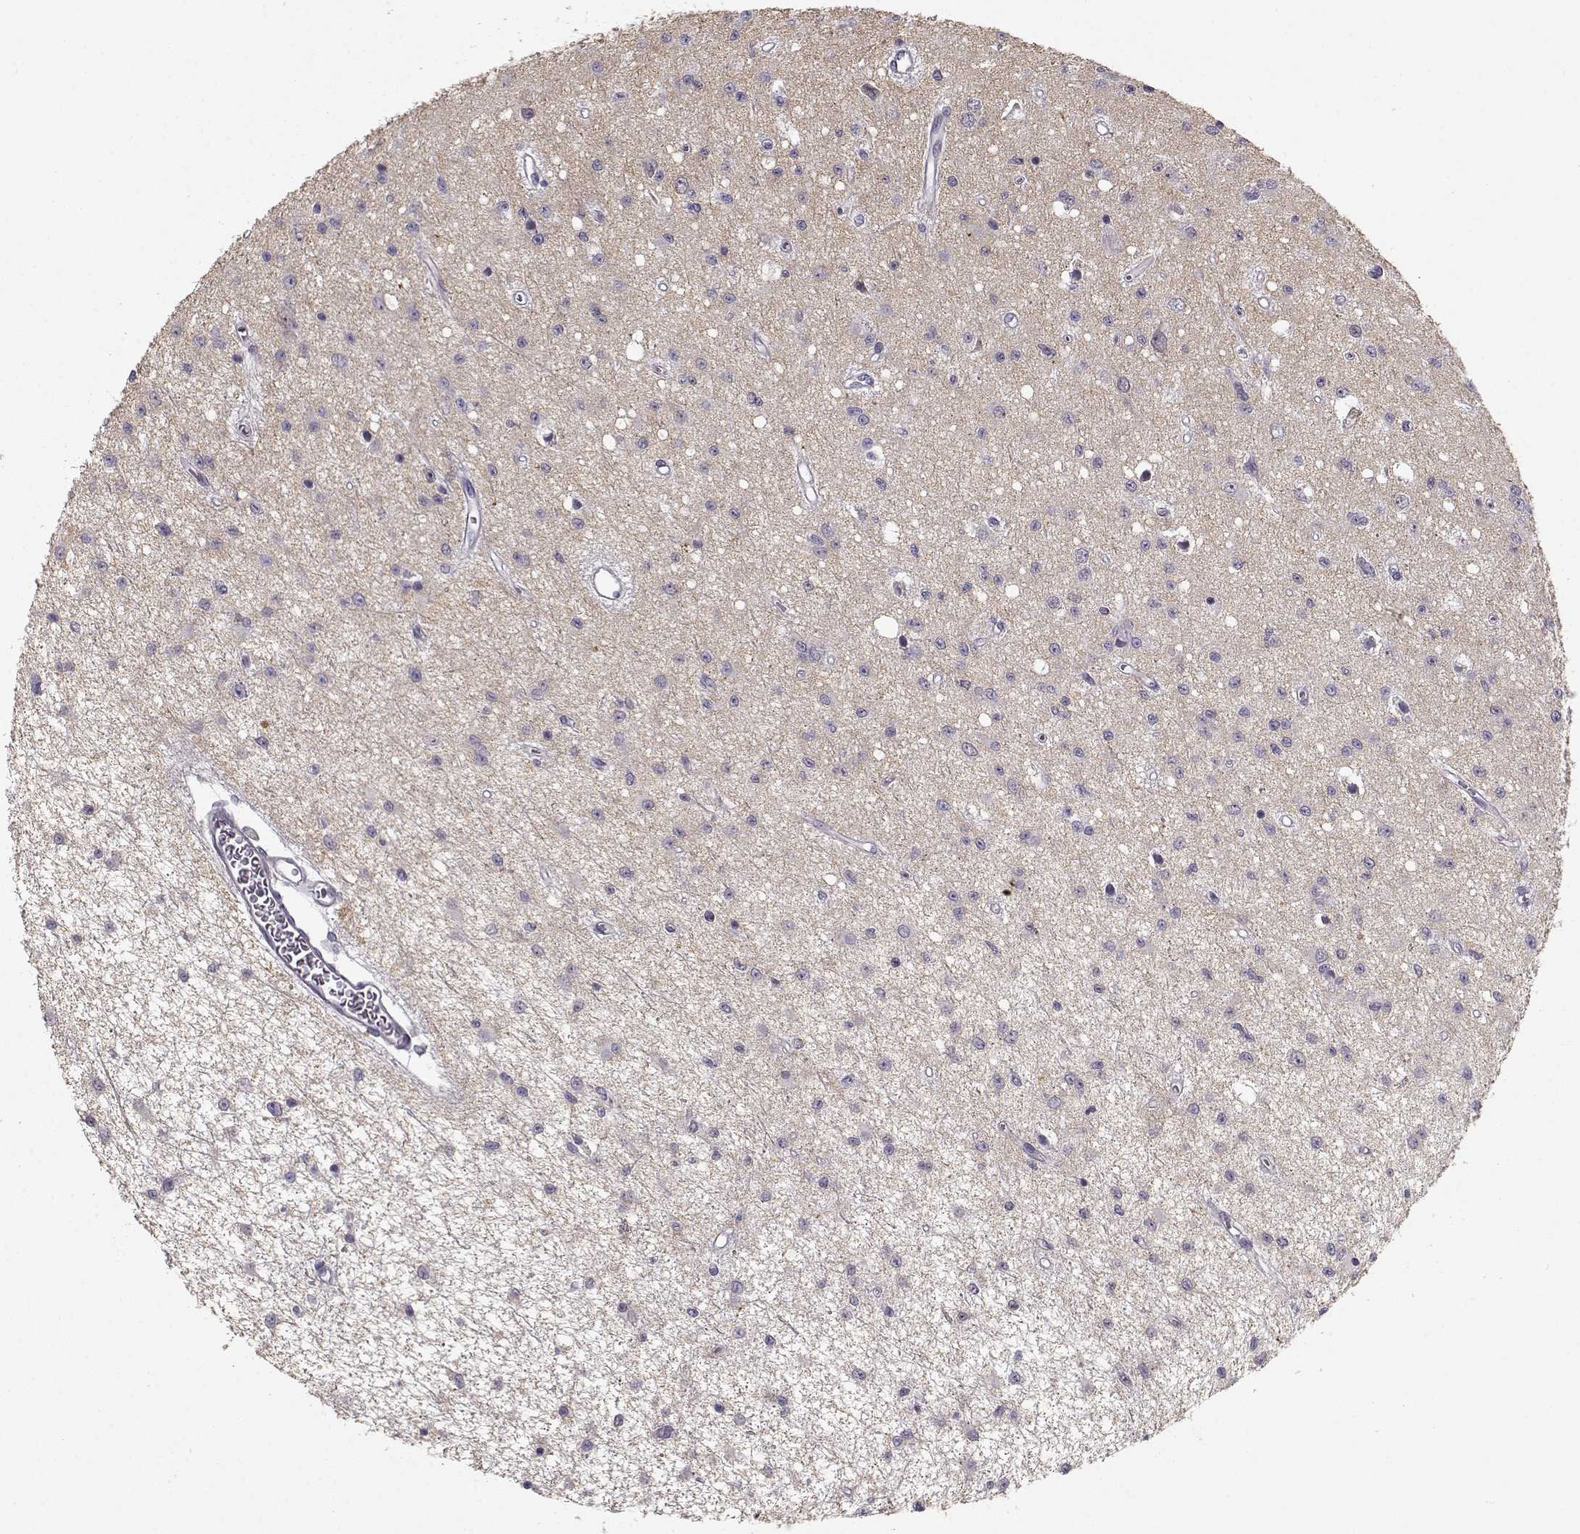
{"staining": {"intensity": "negative", "quantity": "none", "location": "none"}, "tissue": "glioma", "cell_type": "Tumor cells", "image_type": "cancer", "snomed": [{"axis": "morphology", "description": "Glioma, malignant, Low grade"}, {"axis": "topography", "description": "Brain"}], "caption": "This is an IHC photomicrograph of glioma. There is no expression in tumor cells.", "gene": "TMEM145", "patient": {"sex": "female", "age": 45}}